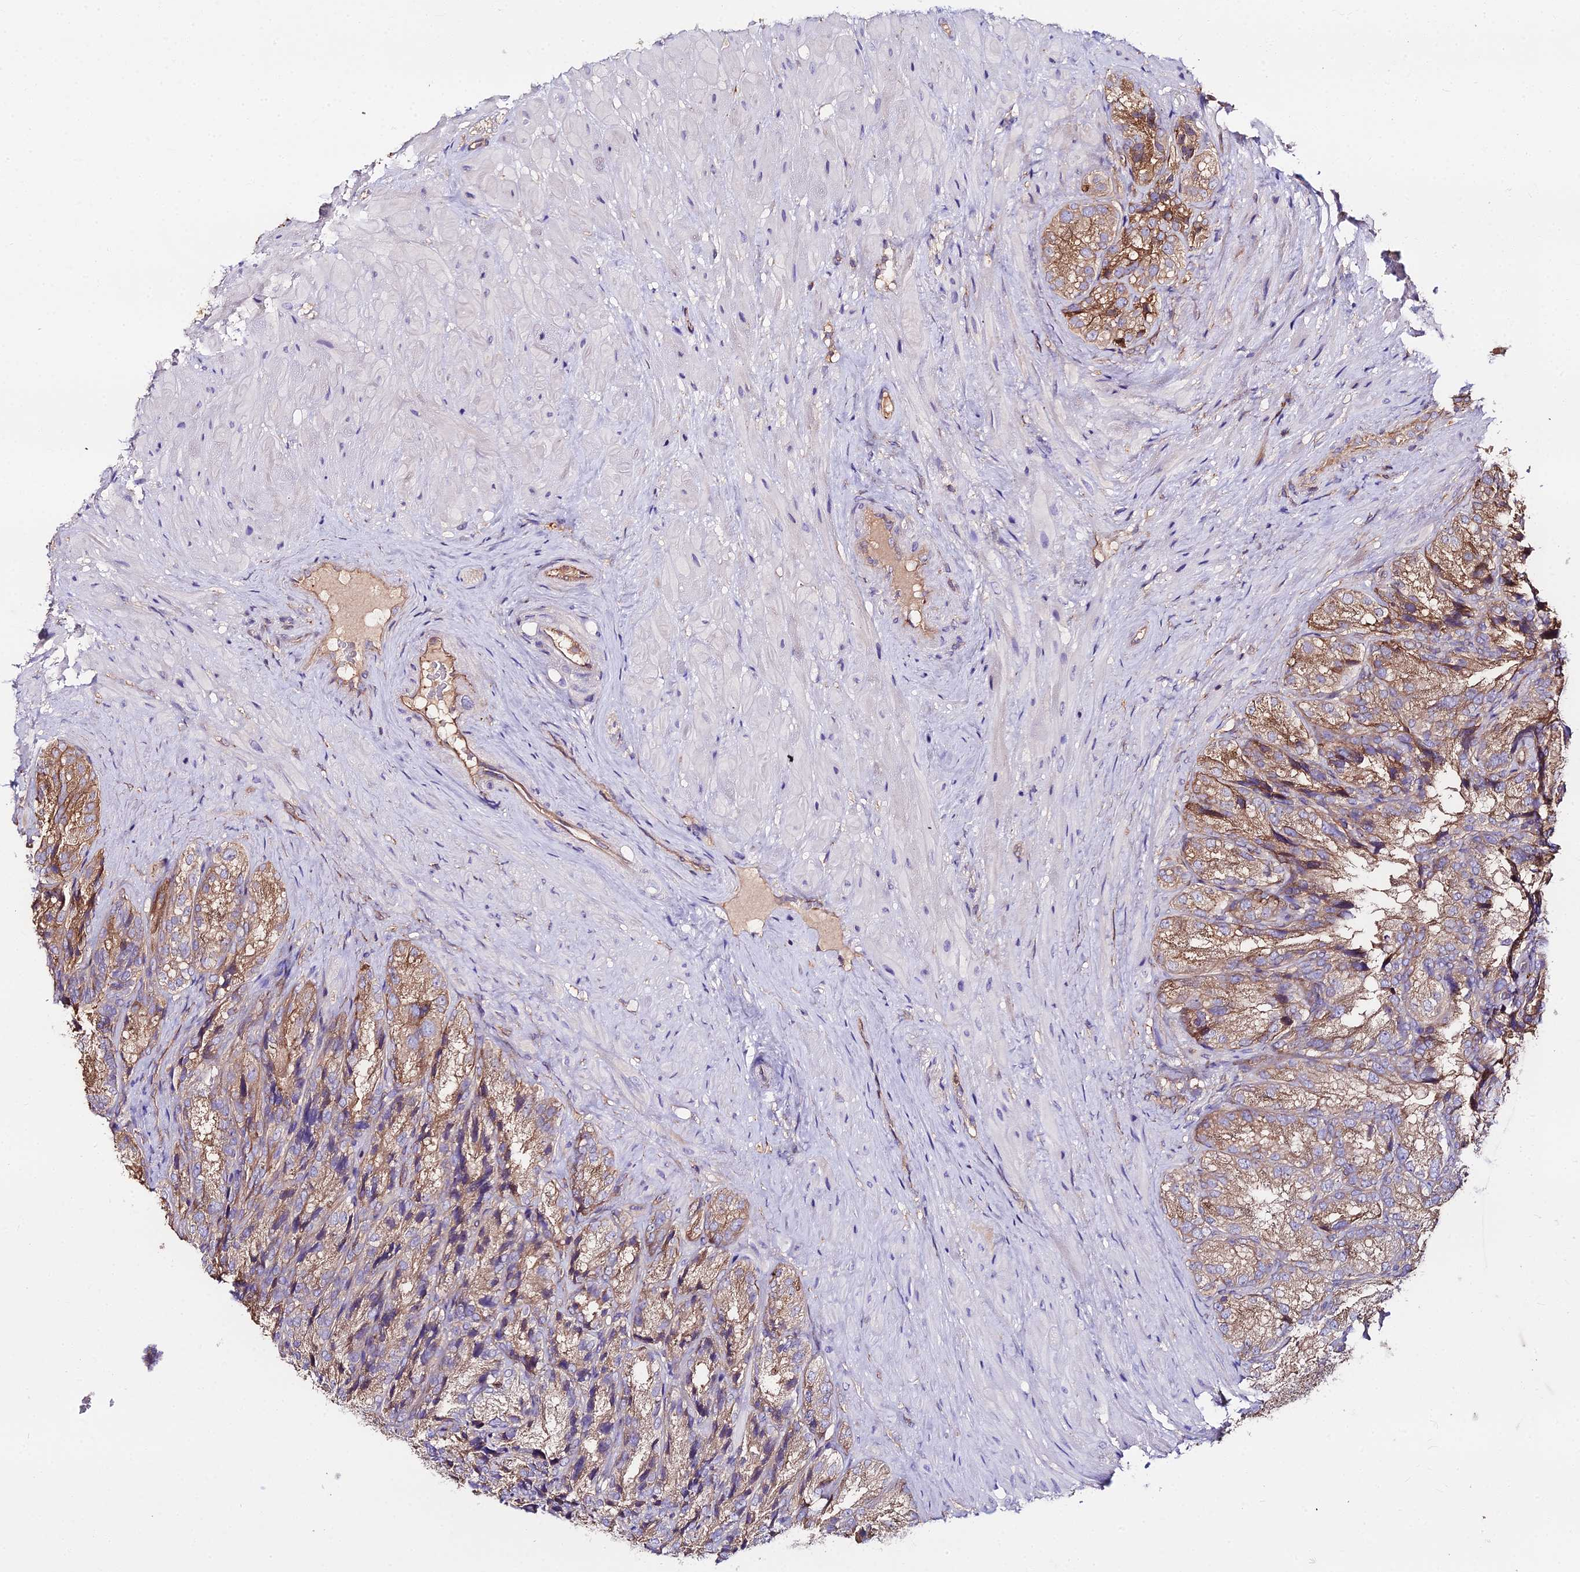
{"staining": {"intensity": "moderate", "quantity": ">75%", "location": "cytoplasmic/membranous"}, "tissue": "seminal vesicle", "cell_type": "Glandular cells", "image_type": "normal", "snomed": [{"axis": "morphology", "description": "Normal tissue, NOS"}, {"axis": "topography", "description": "Seminal veicle"}], "caption": "Immunohistochemical staining of normal seminal vesicle shows >75% levels of moderate cytoplasmic/membranous protein positivity in about >75% of glandular cells.", "gene": "GLYAT", "patient": {"sex": "male", "age": 58}}